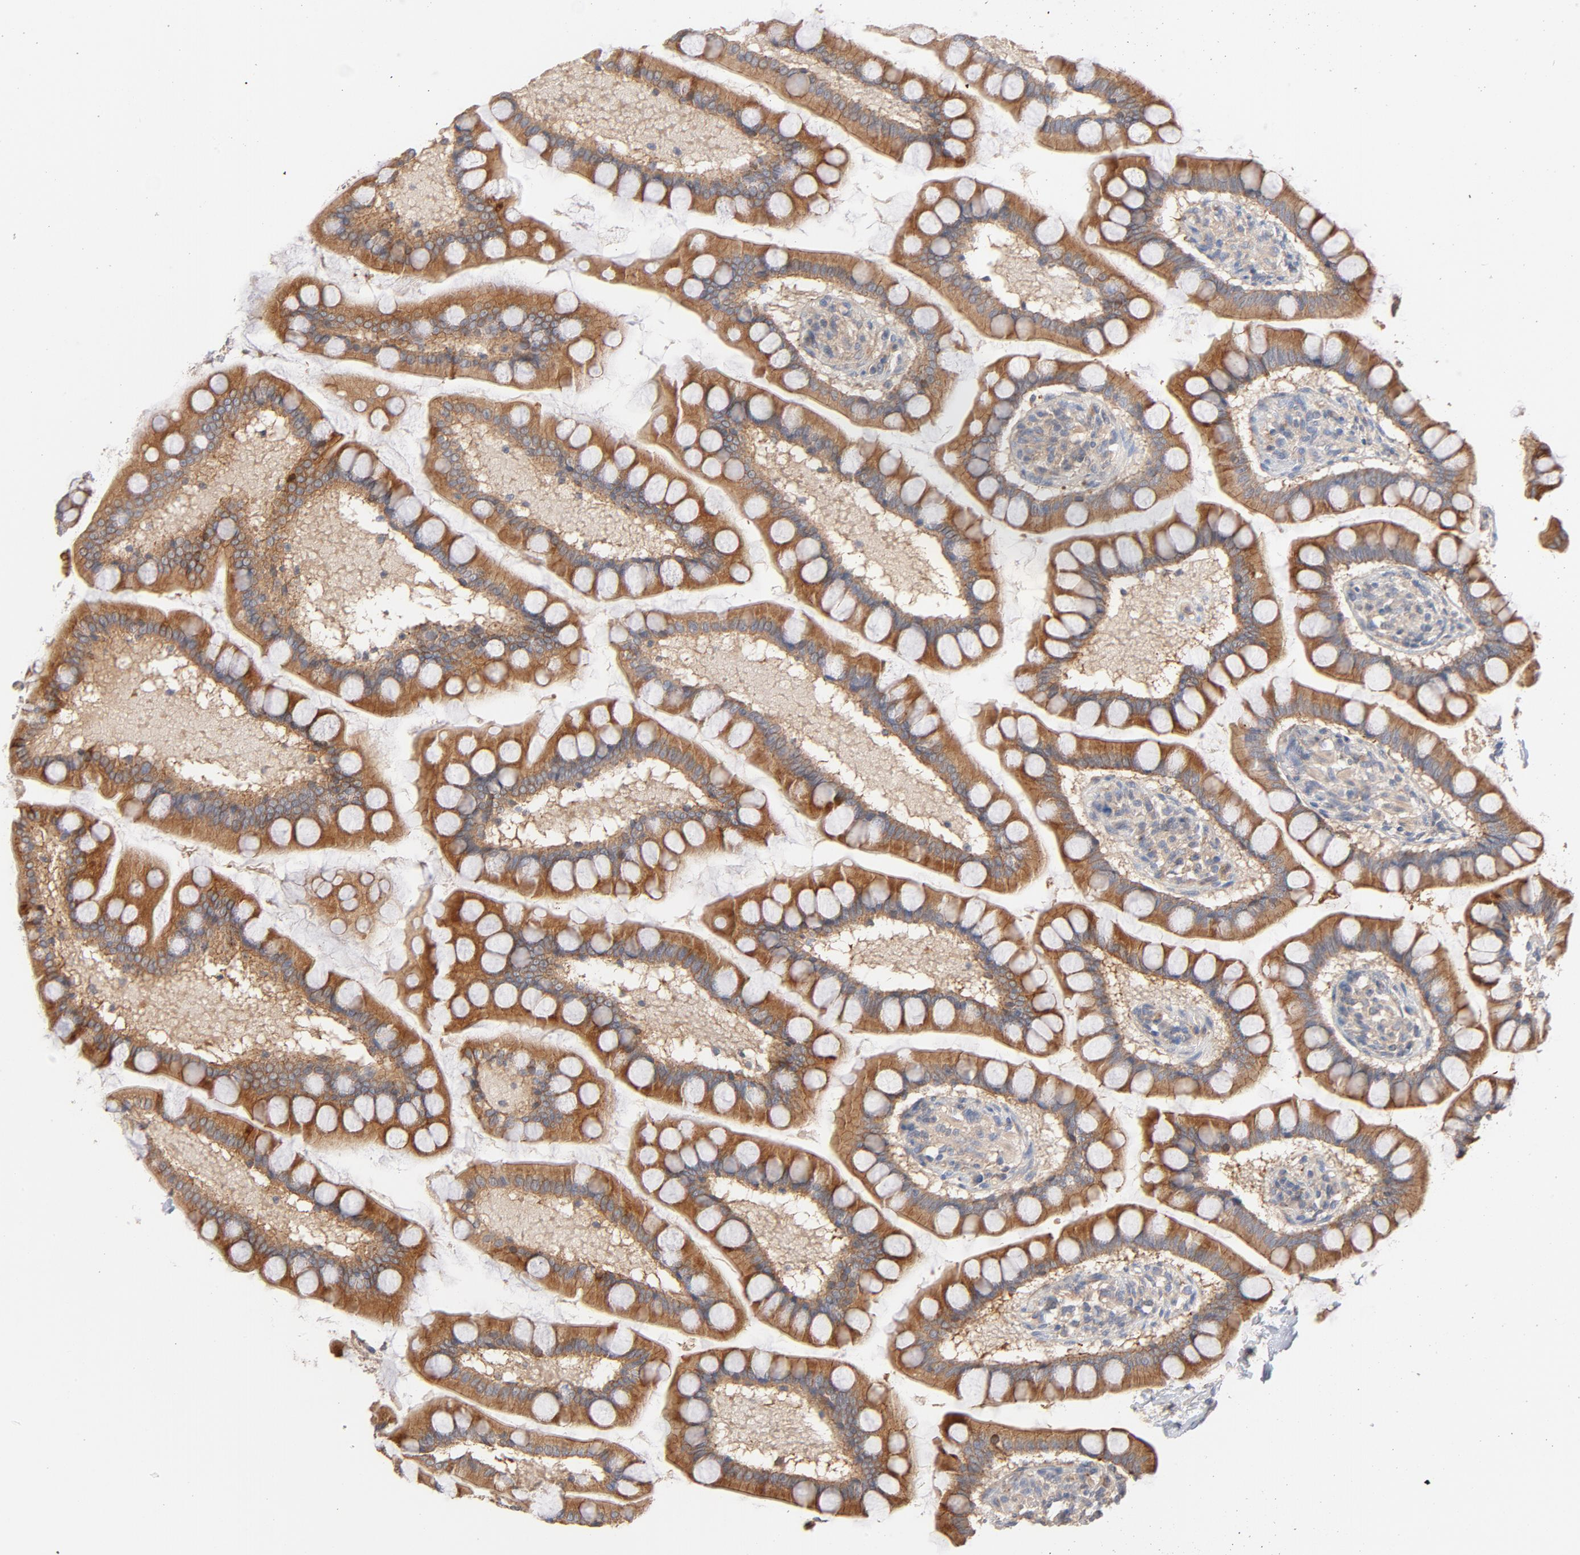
{"staining": {"intensity": "moderate", "quantity": ">75%", "location": "cytoplasmic/membranous"}, "tissue": "small intestine", "cell_type": "Glandular cells", "image_type": "normal", "snomed": [{"axis": "morphology", "description": "Normal tissue, NOS"}, {"axis": "topography", "description": "Small intestine"}], "caption": "Normal small intestine shows moderate cytoplasmic/membranous positivity in approximately >75% of glandular cells, visualized by immunohistochemistry.", "gene": "STRN3", "patient": {"sex": "male", "age": 41}}